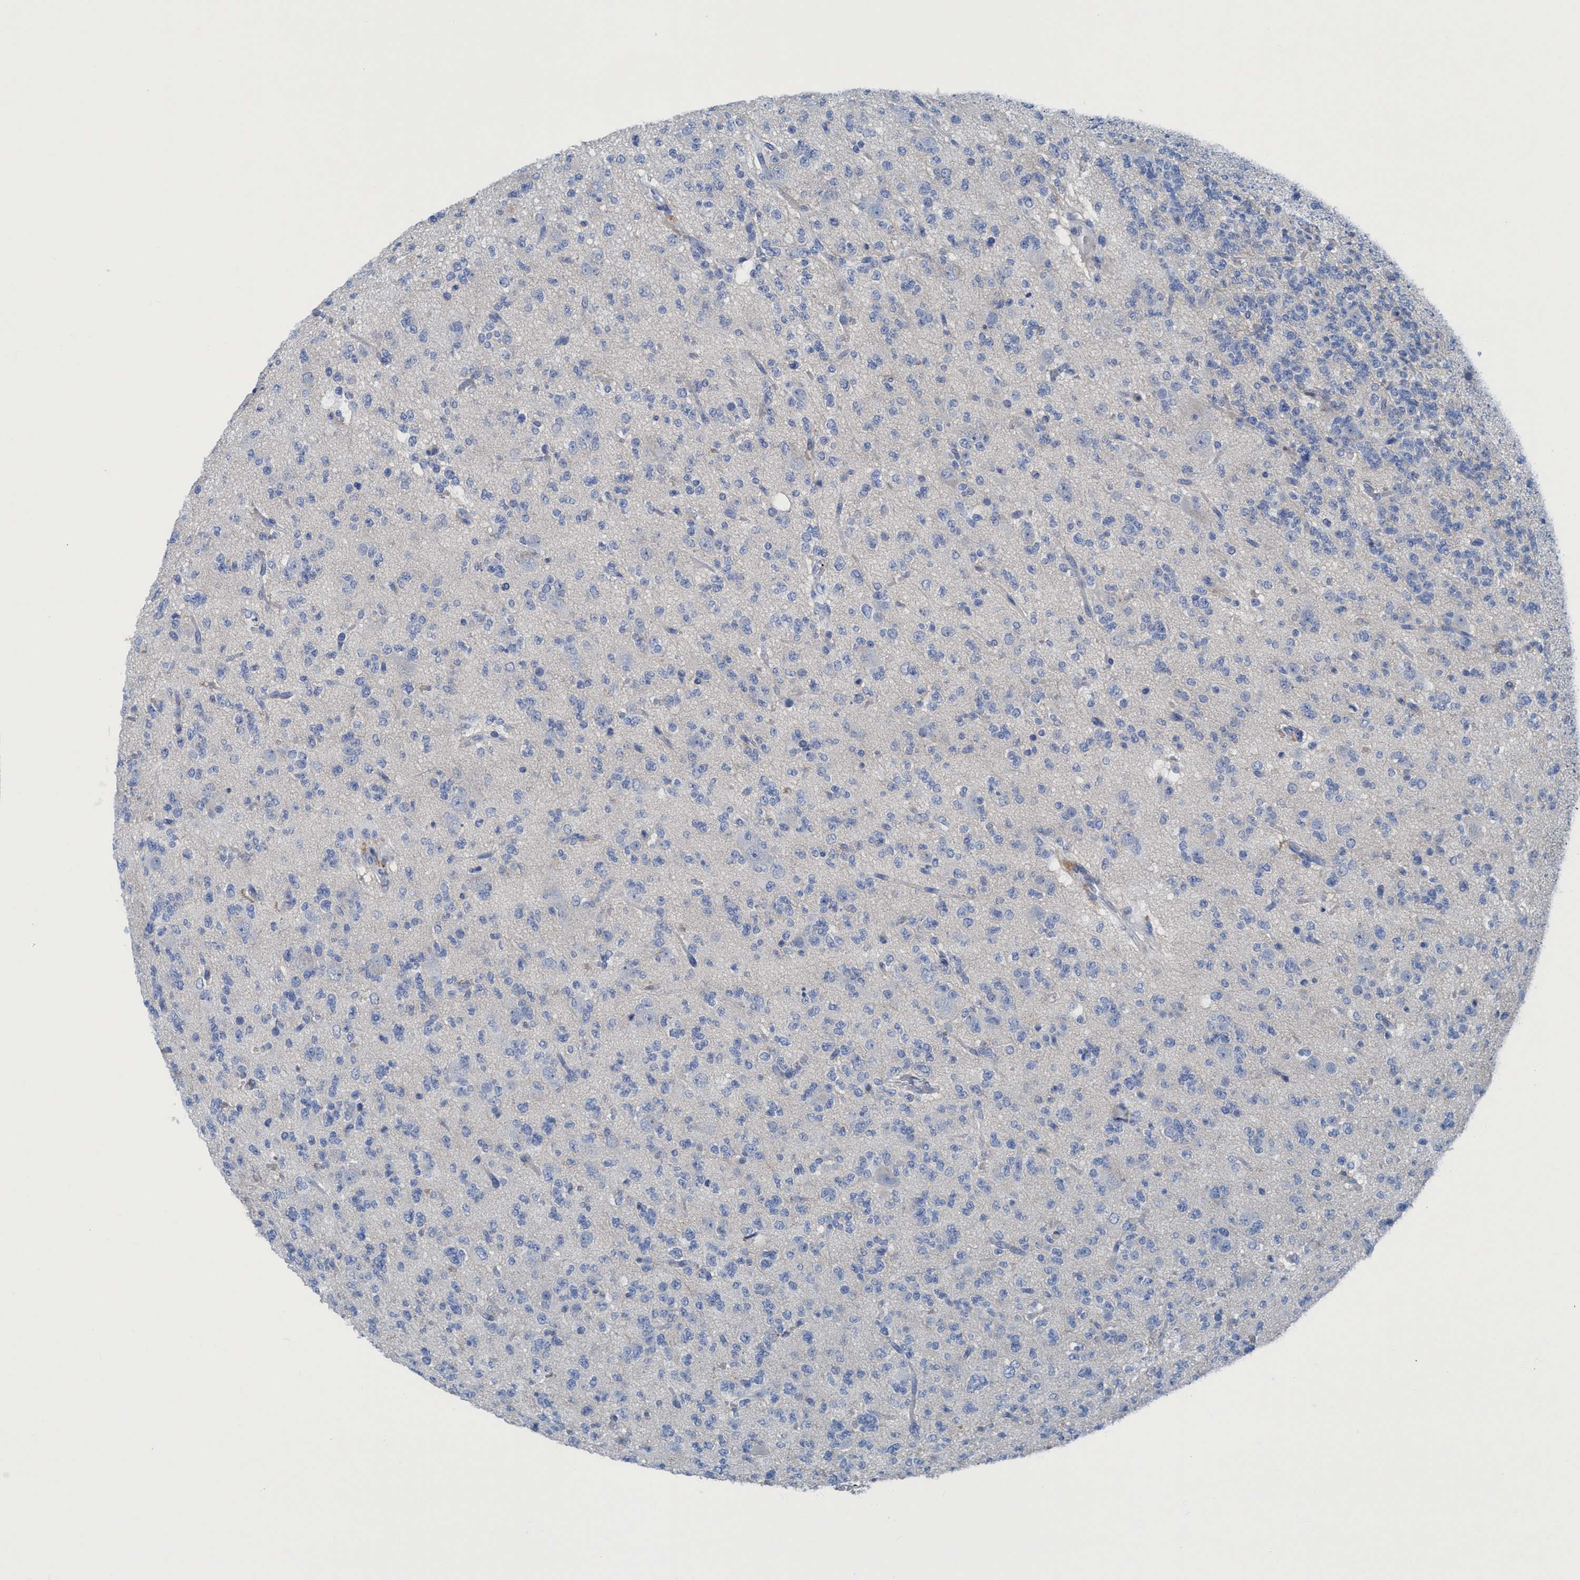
{"staining": {"intensity": "negative", "quantity": "none", "location": "none"}, "tissue": "glioma", "cell_type": "Tumor cells", "image_type": "cancer", "snomed": [{"axis": "morphology", "description": "Glioma, malignant, Low grade"}, {"axis": "topography", "description": "Brain"}], "caption": "This is an immunohistochemistry (IHC) image of glioma. There is no staining in tumor cells.", "gene": "DNAI1", "patient": {"sex": "male", "age": 38}}